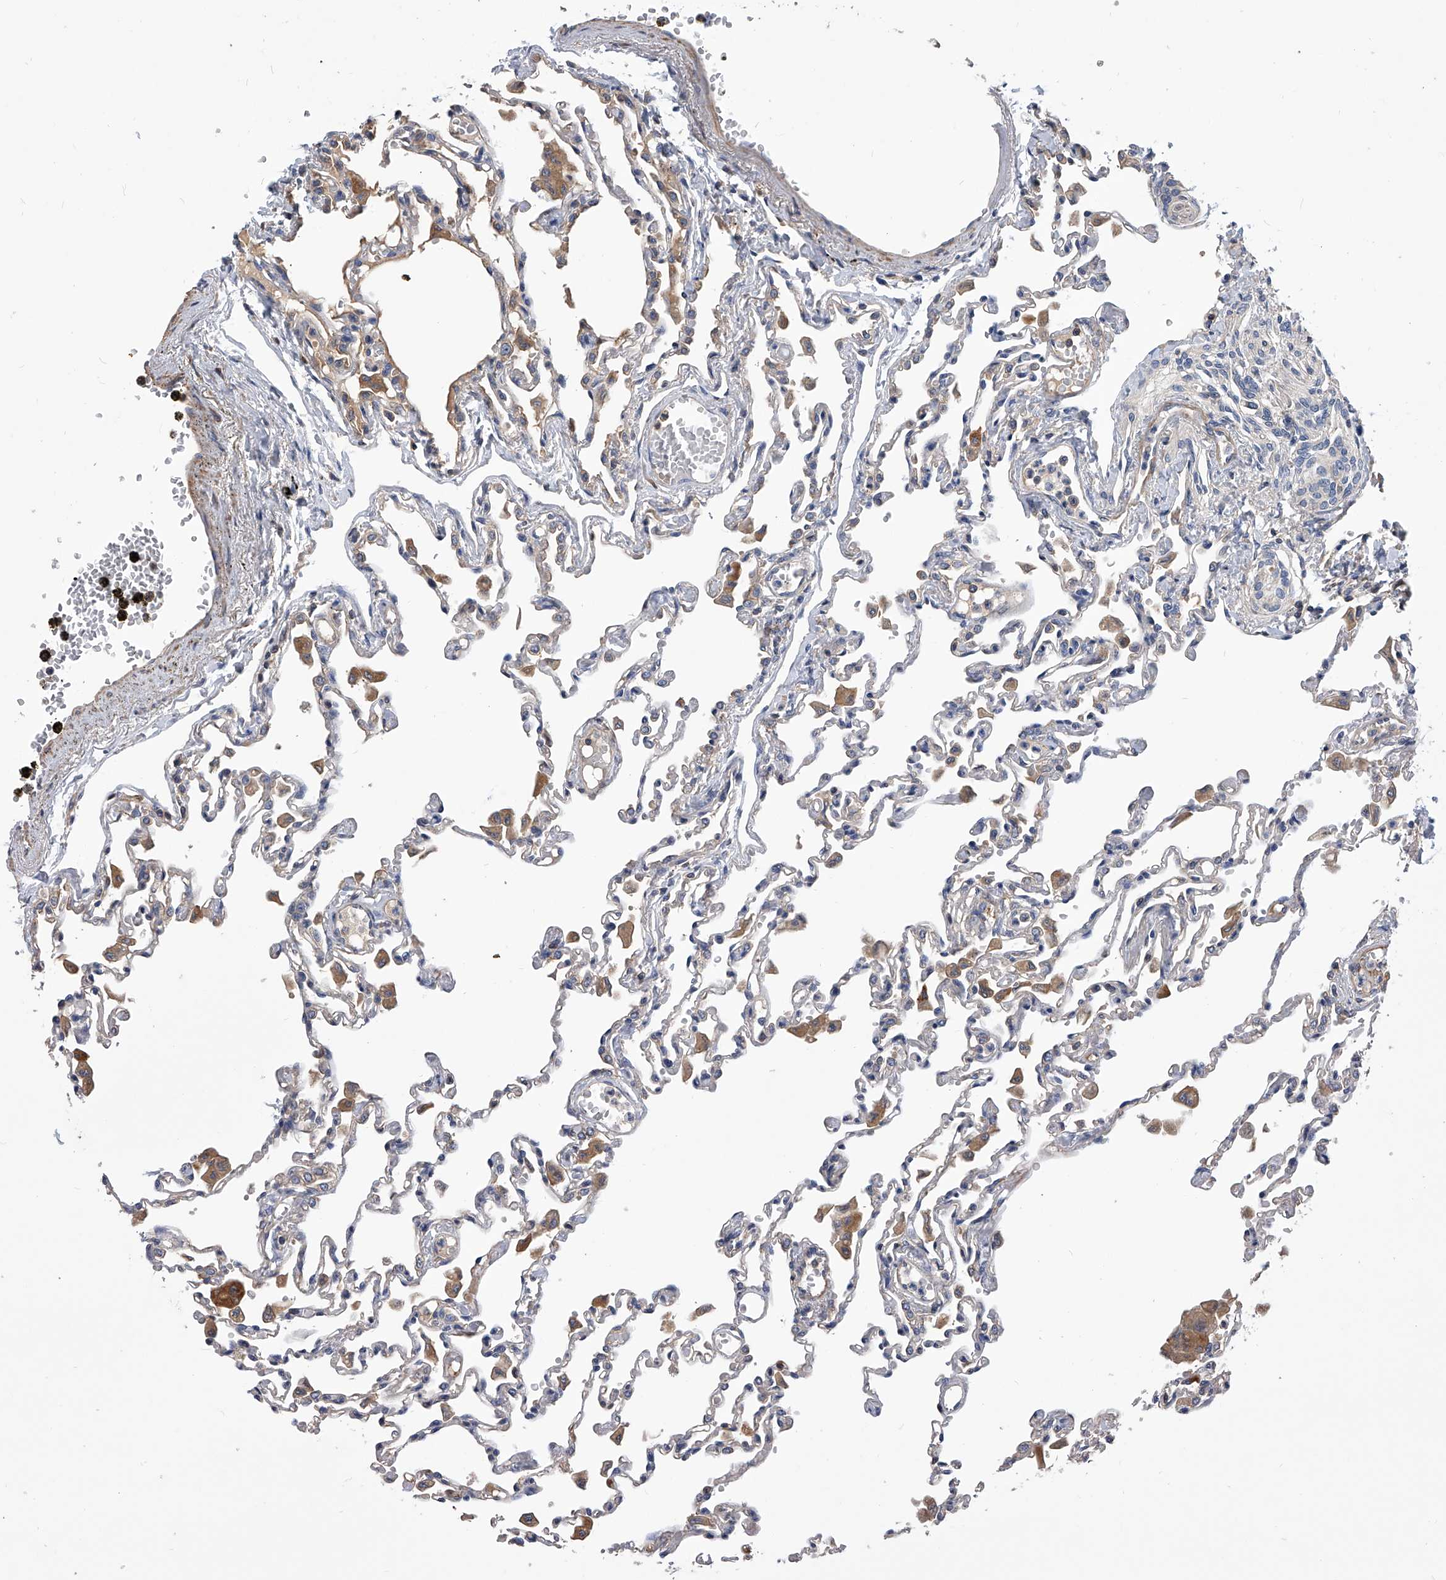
{"staining": {"intensity": "moderate", "quantity": "<25%", "location": "cytoplasmic/membranous"}, "tissue": "lung", "cell_type": "Alveolar cells", "image_type": "normal", "snomed": [{"axis": "morphology", "description": "Normal tissue, NOS"}, {"axis": "topography", "description": "Bronchus"}, {"axis": "topography", "description": "Lung"}], "caption": "Protein expression analysis of unremarkable human lung reveals moderate cytoplasmic/membranous positivity in about <25% of alveolar cells. (IHC, brightfield microscopy, high magnification).", "gene": "CUL7", "patient": {"sex": "female", "age": 49}}